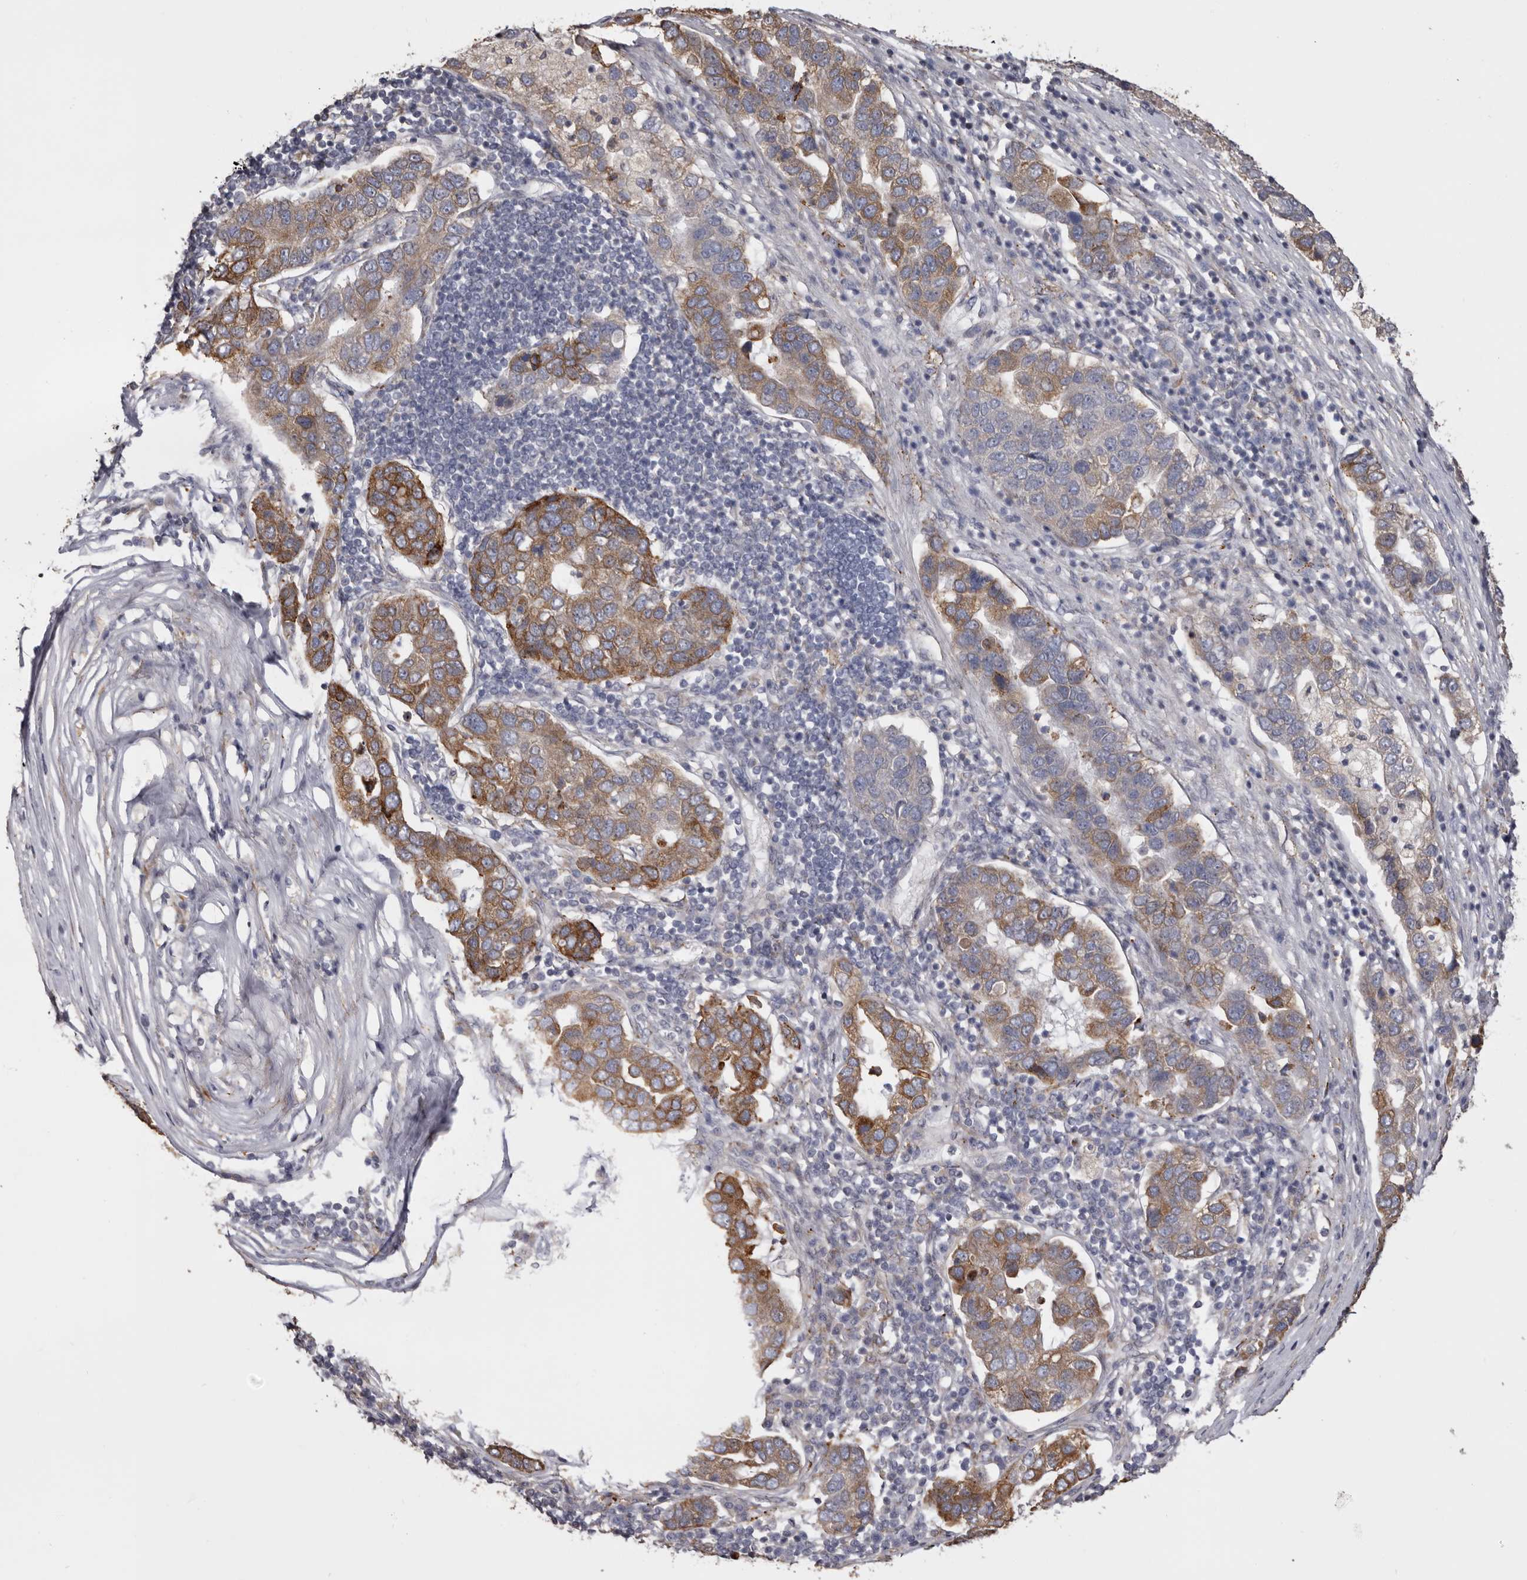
{"staining": {"intensity": "moderate", "quantity": "25%-75%", "location": "cytoplasmic/membranous"}, "tissue": "pancreatic cancer", "cell_type": "Tumor cells", "image_type": "cancer", "snomed": [{"axis": "morphology", "description": "Adenocarcinoma, NOS"}, {"axis": "topography", "description": "Pancreas"}], "caption": "Pancreatic cancer stained with DAB IHC exhibits medium levels of moderate cytoplasmic/membranous positivity in about 25%-75% of tumor cells.", "gene": "PIGX", "patient": {"sex": "female", "age": 61}}